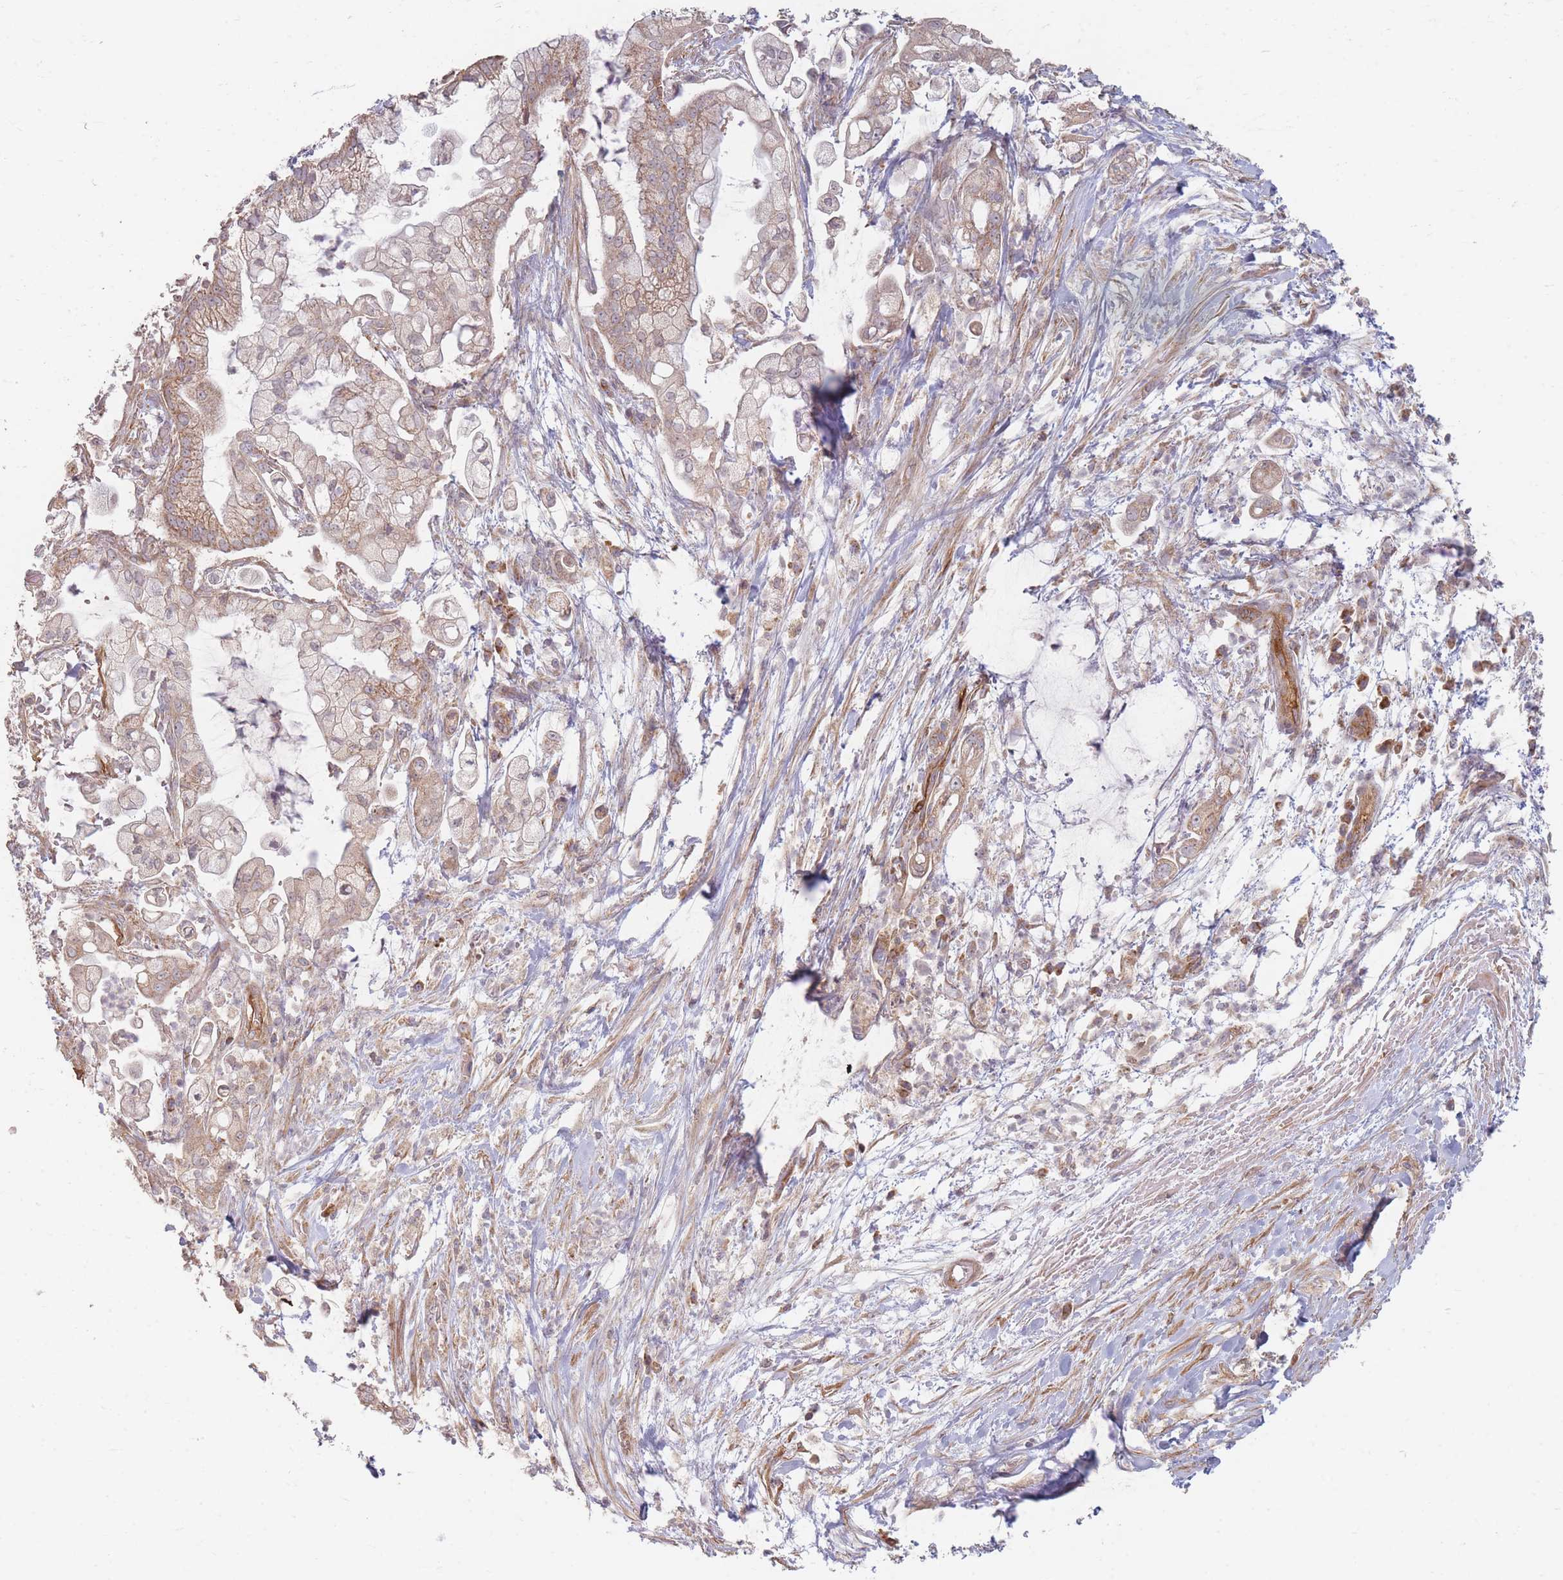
{"staining": {"intensity": "weak", "quantity": ">75%", "location": "cytoplasmic/membranous"}, "tissue": "pancreatic cancer", "cell_type": "Tumor cells", "image_type": "cancer", "snomed": [{"axis": "morphology", "description": "Adenocarcinoma, NOS"}, {"axis": "topography", "description": "Pancreas"}], "caption": "Tumor cells show low levels of weak cytoplasmic/membranous positivity in approximately >75% of cells in pancreatic cancer. (Stains: DAB in brown, nuclei in blue, Microscopy: brightfield microscopy at high magnification).", "gene": "MRPS6", "patient": {"sex": "female", "age": 69}}